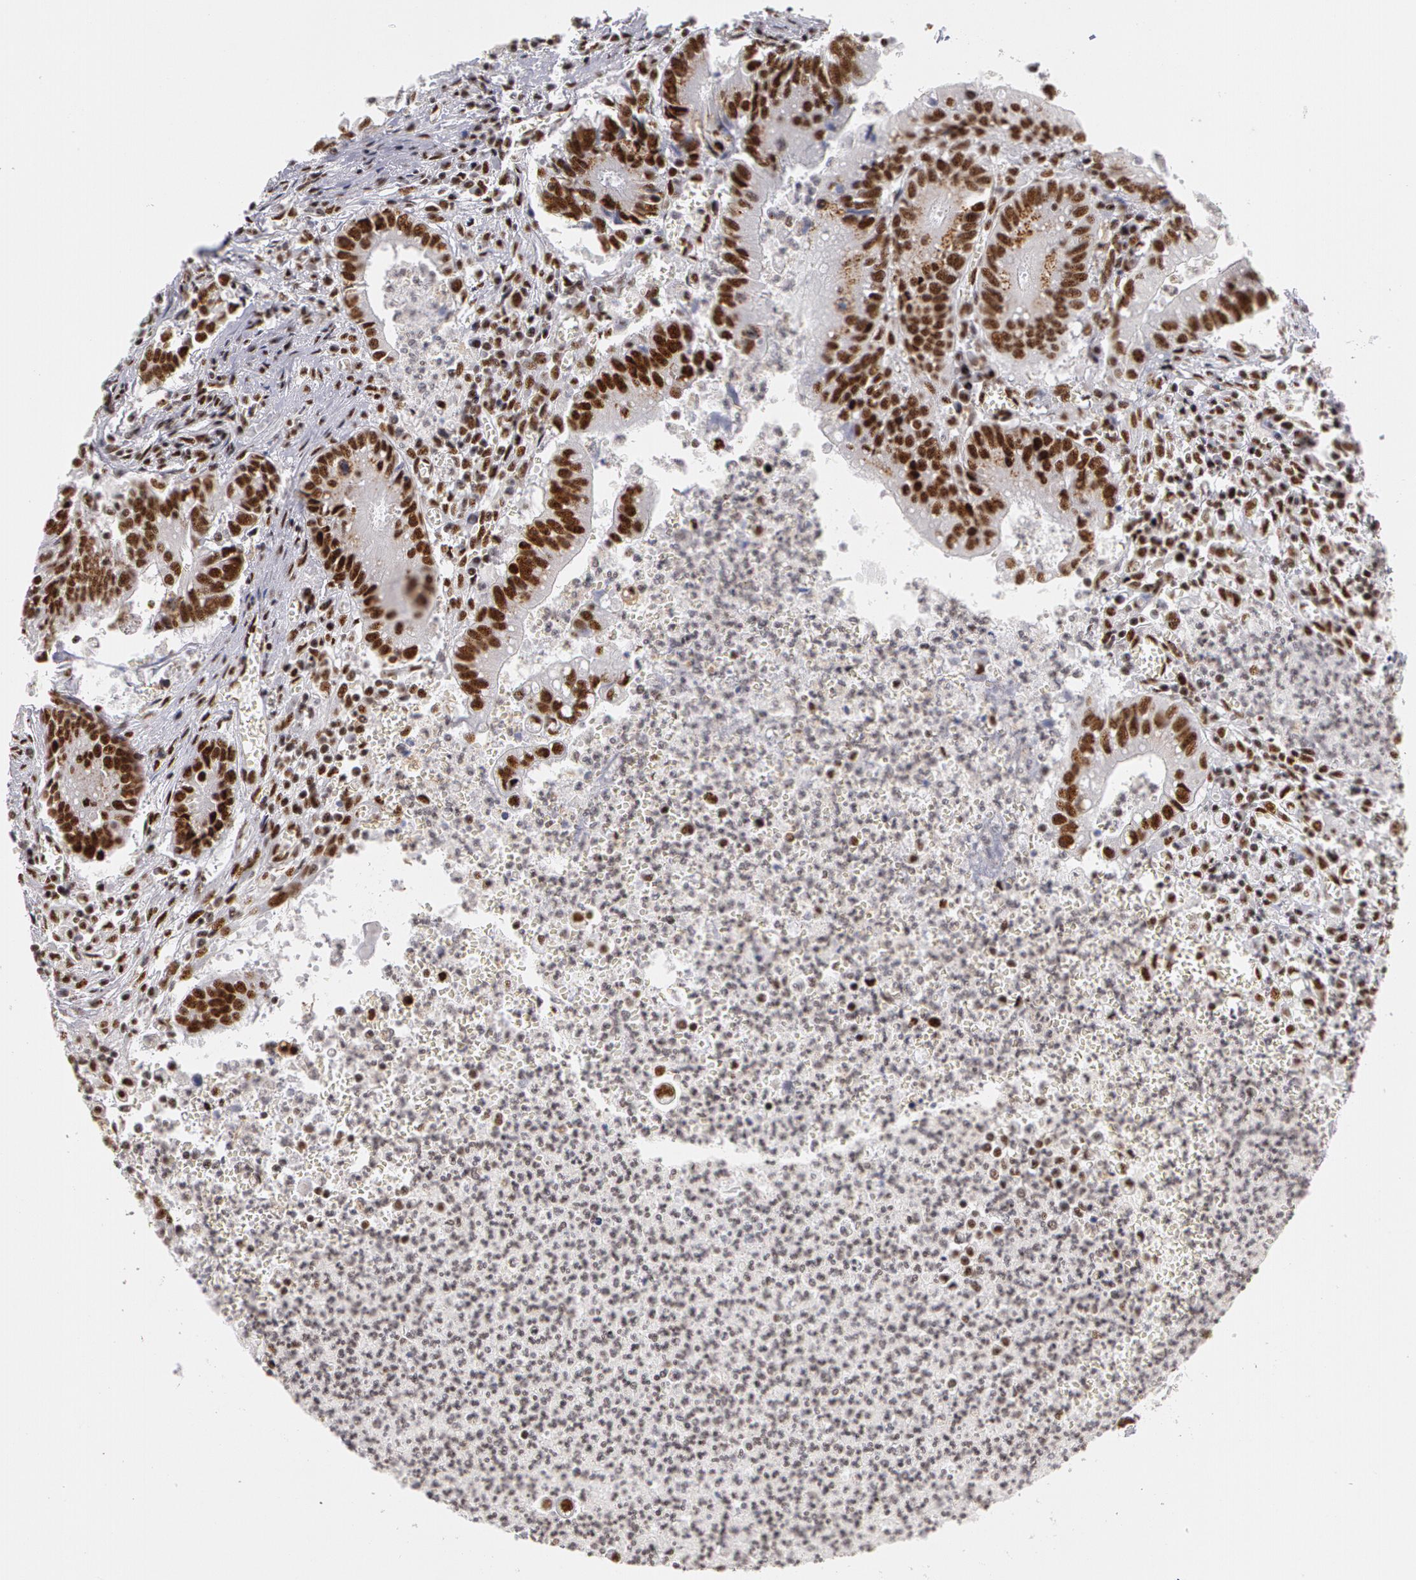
{"staining": {"intensity": "moderate", "quantity": ">75%", "location": "nuclear"}, "tissue": "colorectal cancer", "cell_type": "Tumor cells", "image_type": "cancer", "snomed": [{"axis": "morphology", "description": "Adenocarcinoma, NOS"}, {"axis": "topography", "description": "Rectum"}], "caption": "There is medium levels of moderate nuclear expression in tumor cells of colorectal adenocarcinoma, as demonstrated by immunohistochemical staining (brown color).", "gene": "PNN", "patient": {"sex": "female", "age": 81}}